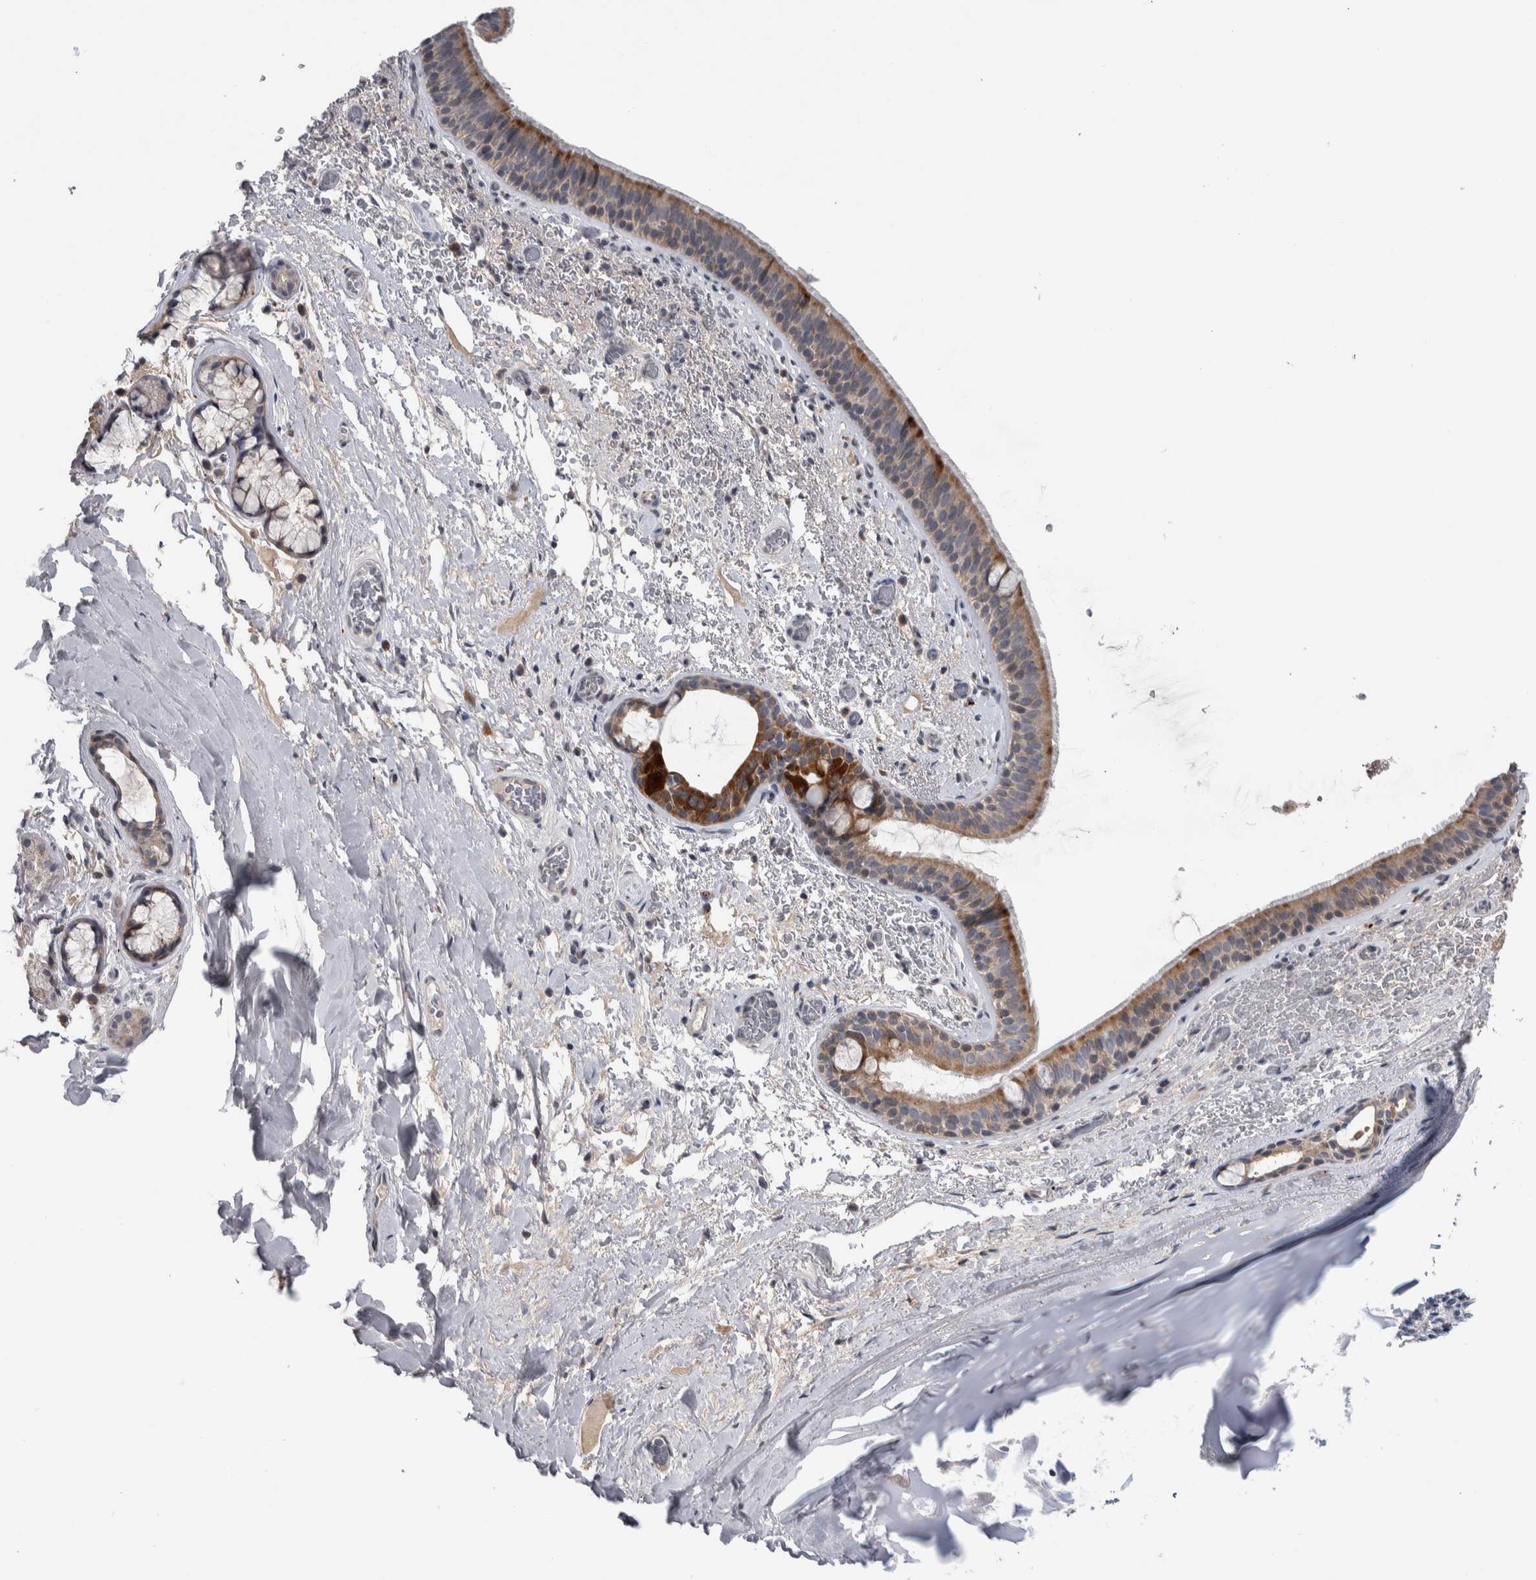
{"staining": {"intensity": "strong", "quantity": ">75%", "location": "cytoplasmic/membranous"}, "tissue": "bronchus", "cell_type": "Respiratory epithelial cells", "image_type": "normal", "snomed": [{"axis": "morphology", "description": "Normal tissue, NOS"}, {"axis": "topography", "description": "Cartilage tissue"}], "caption": "Benign bronchus reveals strong cytoplasmic/membranous expression in about >75% of respiratory epithelial cells.", "gene": "FAM83G", "patient": {"sex": "female", "age": 63}}